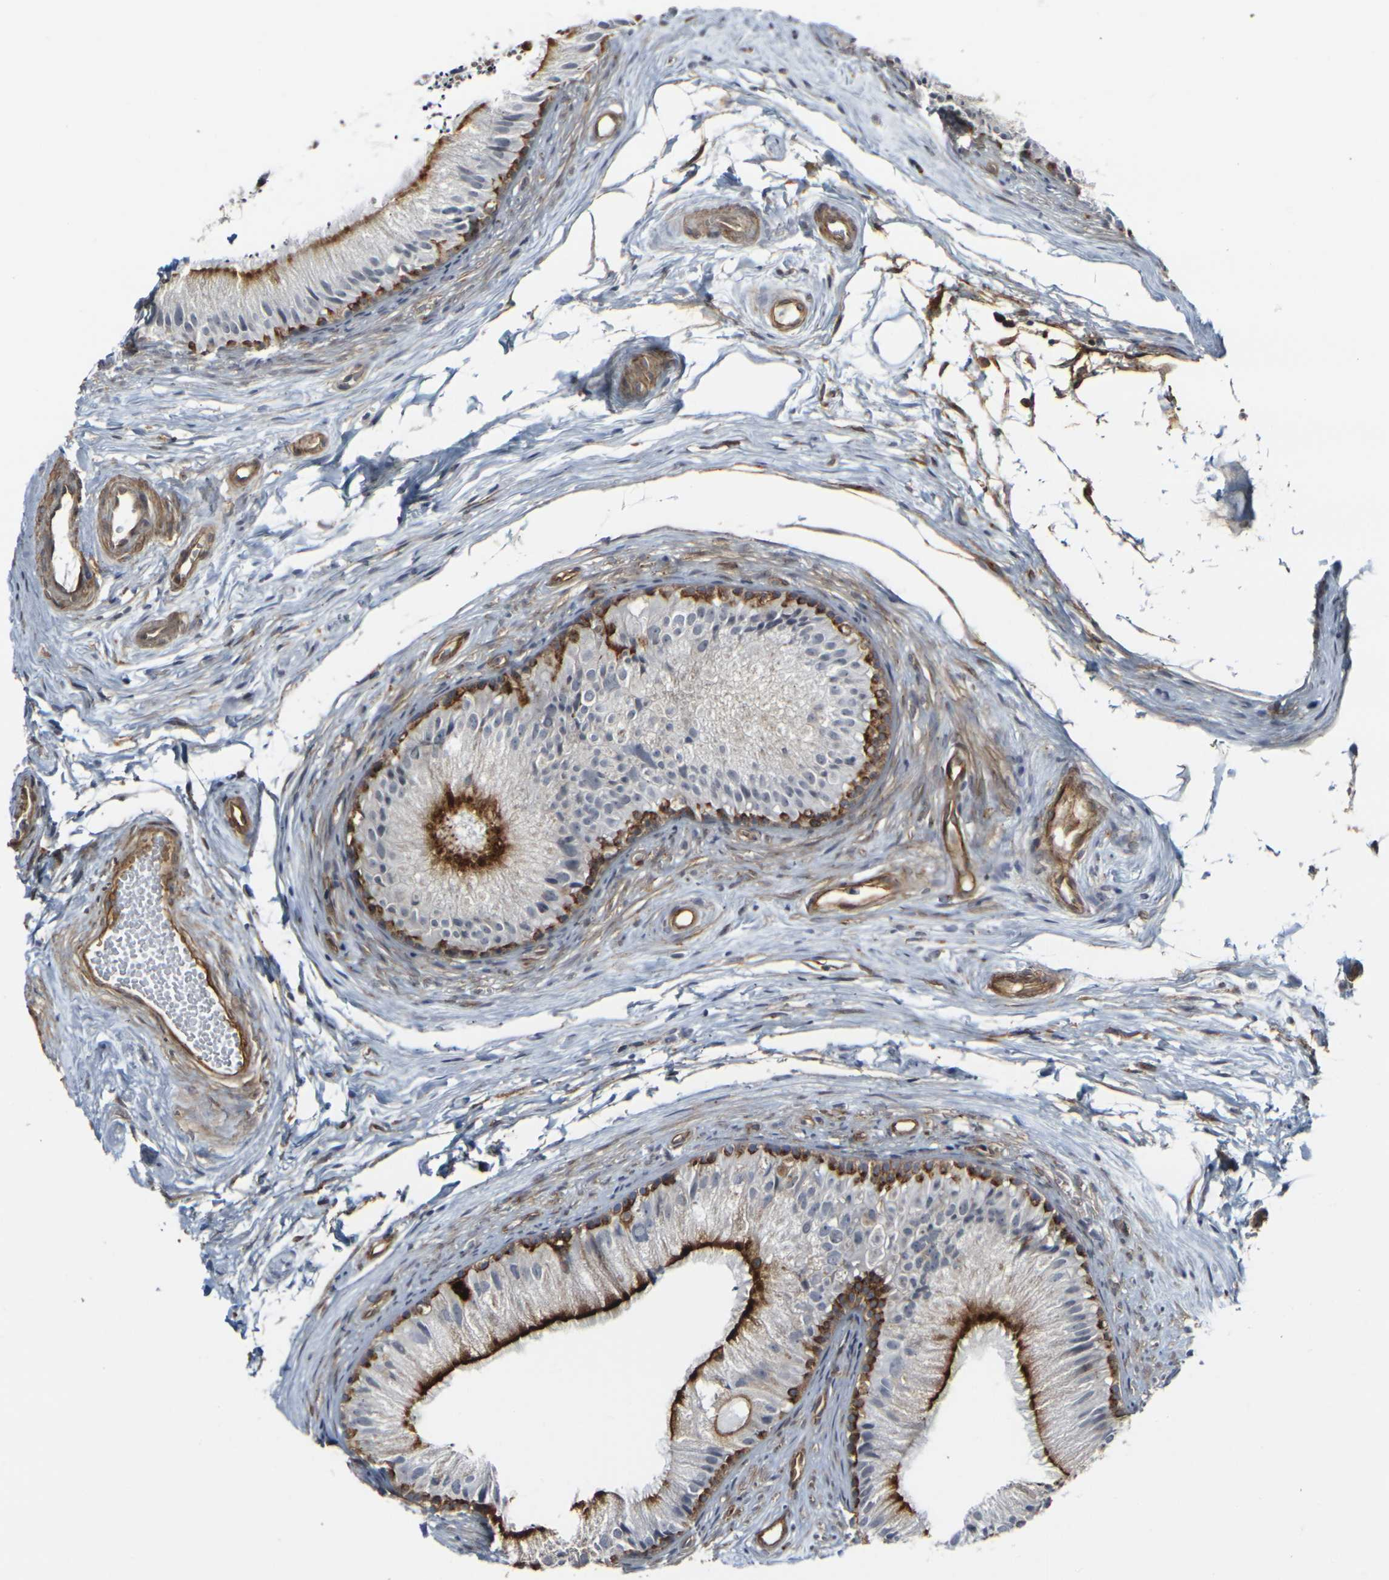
{"staining": {"intensity": "strong", "quantity": "25%-75%", "location": "cytoplasmic/membranous"}, "tissue": "epididymis", "cell_type": "Glandular cells", "image_type": "normal", "snomed": [{"axis": "morphology", "description": "Normal tissue, NOS"}, {"axis": "topography", "description": "Epididymis"}], "caption": "The immunohistochemical stain labels strong cytoplasmic/membranous expression in glandular cells of benign epididymis. Using DAB (brown) and hematoxylin (blue) stains, captured at high magnification using brightfield microscopy.", "gene": "MYOF", "patient": {"sex": "male", "age": 56}}